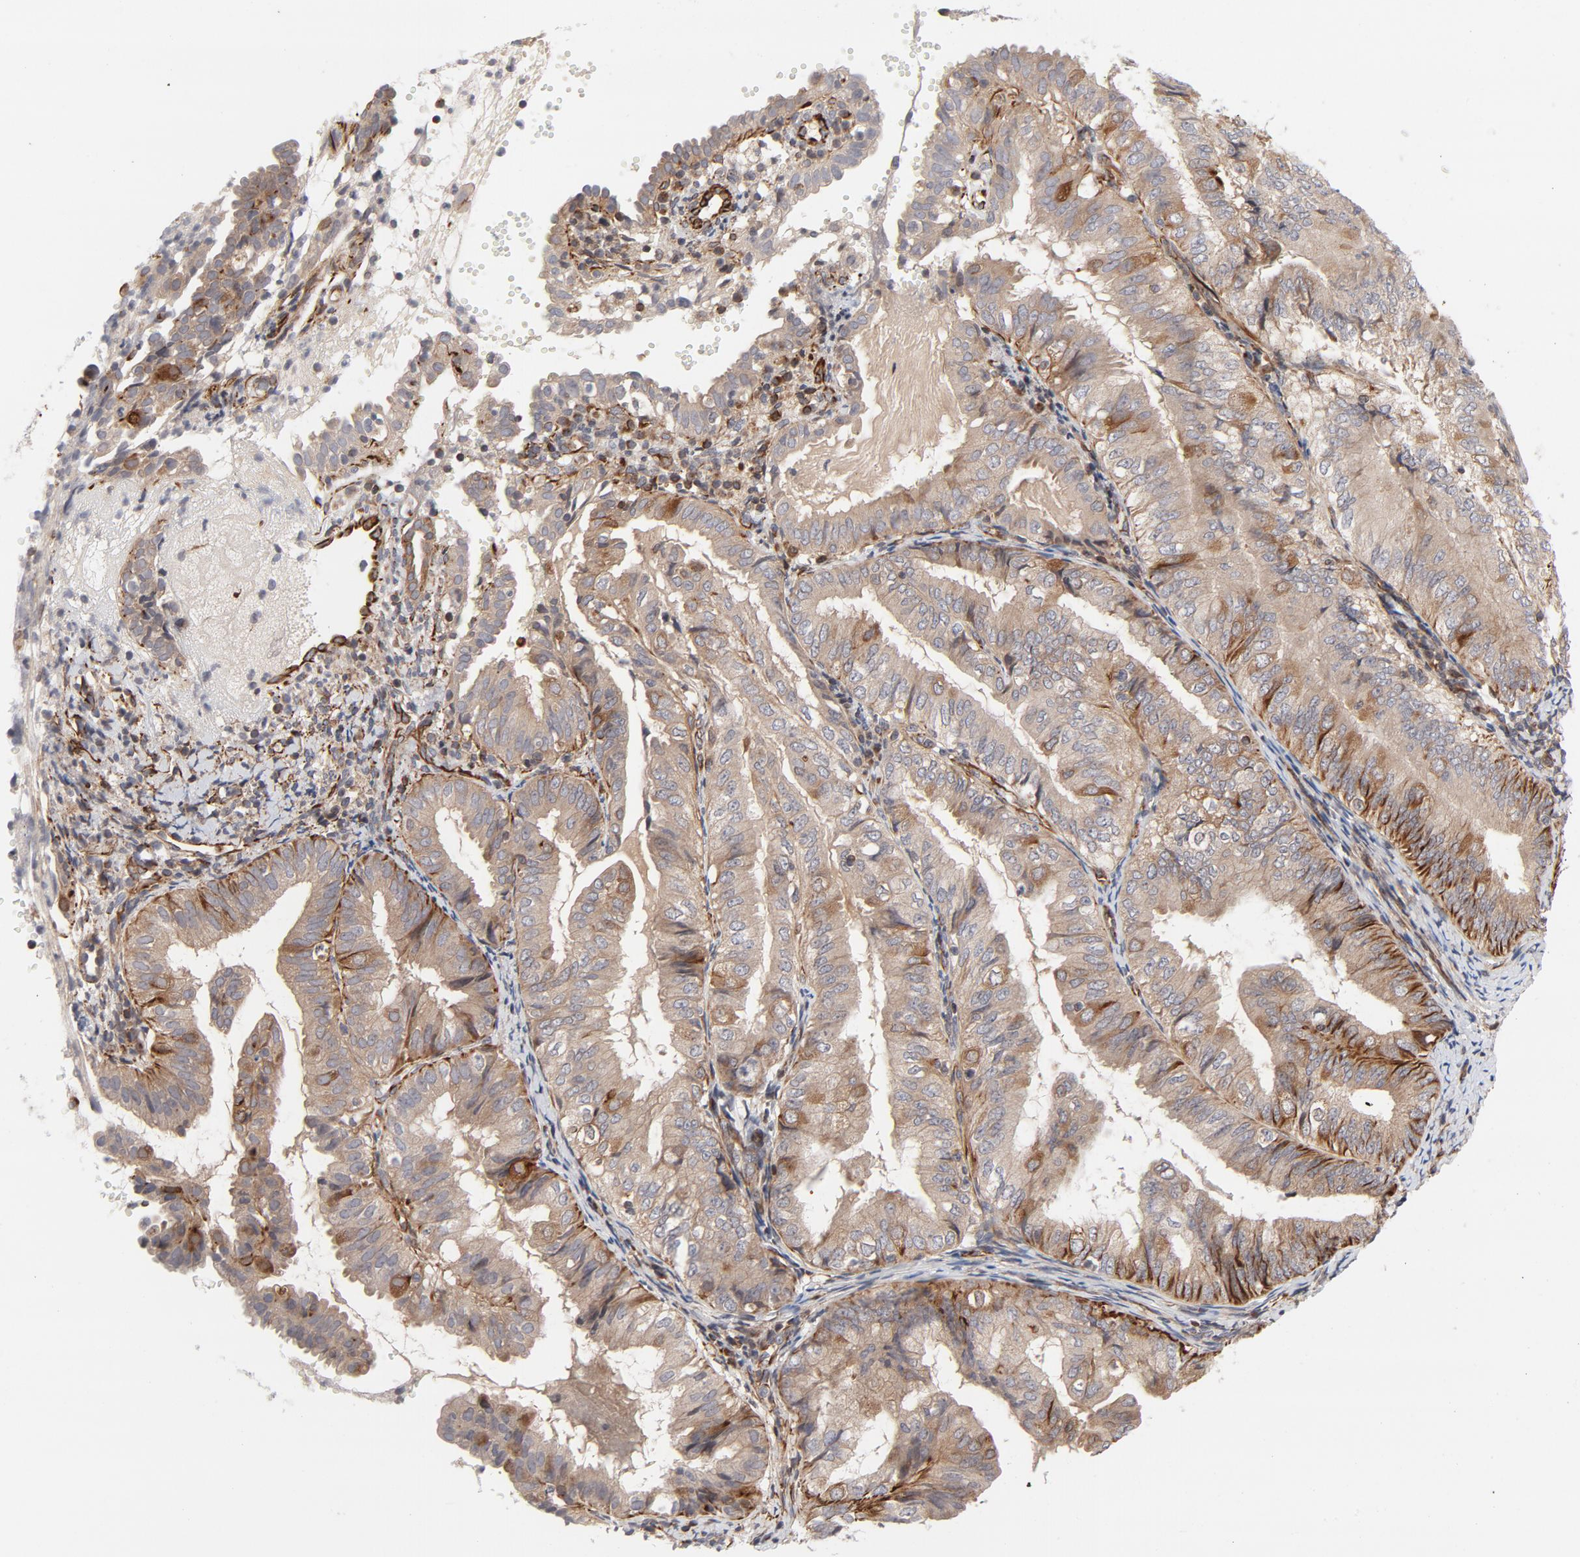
{"staining": {"intensity": "moderate", "quantity": ">75%", "location": "cytoplasmic/membranous"}, "tissue": "endometrial cancer", "cell_type": "Tumor cells", "image_type": "cancer", "snomed": [{"axis": "morphology", "description": "Adenocarcinoma, NOS"}, {"axis": "topography", "description": "Endometrium"}], "caption": "Human endometrial adenocarcinoma stained with a brown dye displays moderate cytoplasmic/membranous positive staining in about >75% of tumor cells.", "gene": "DNAAF2", "patient": {"sex": "female", "age": 66}}